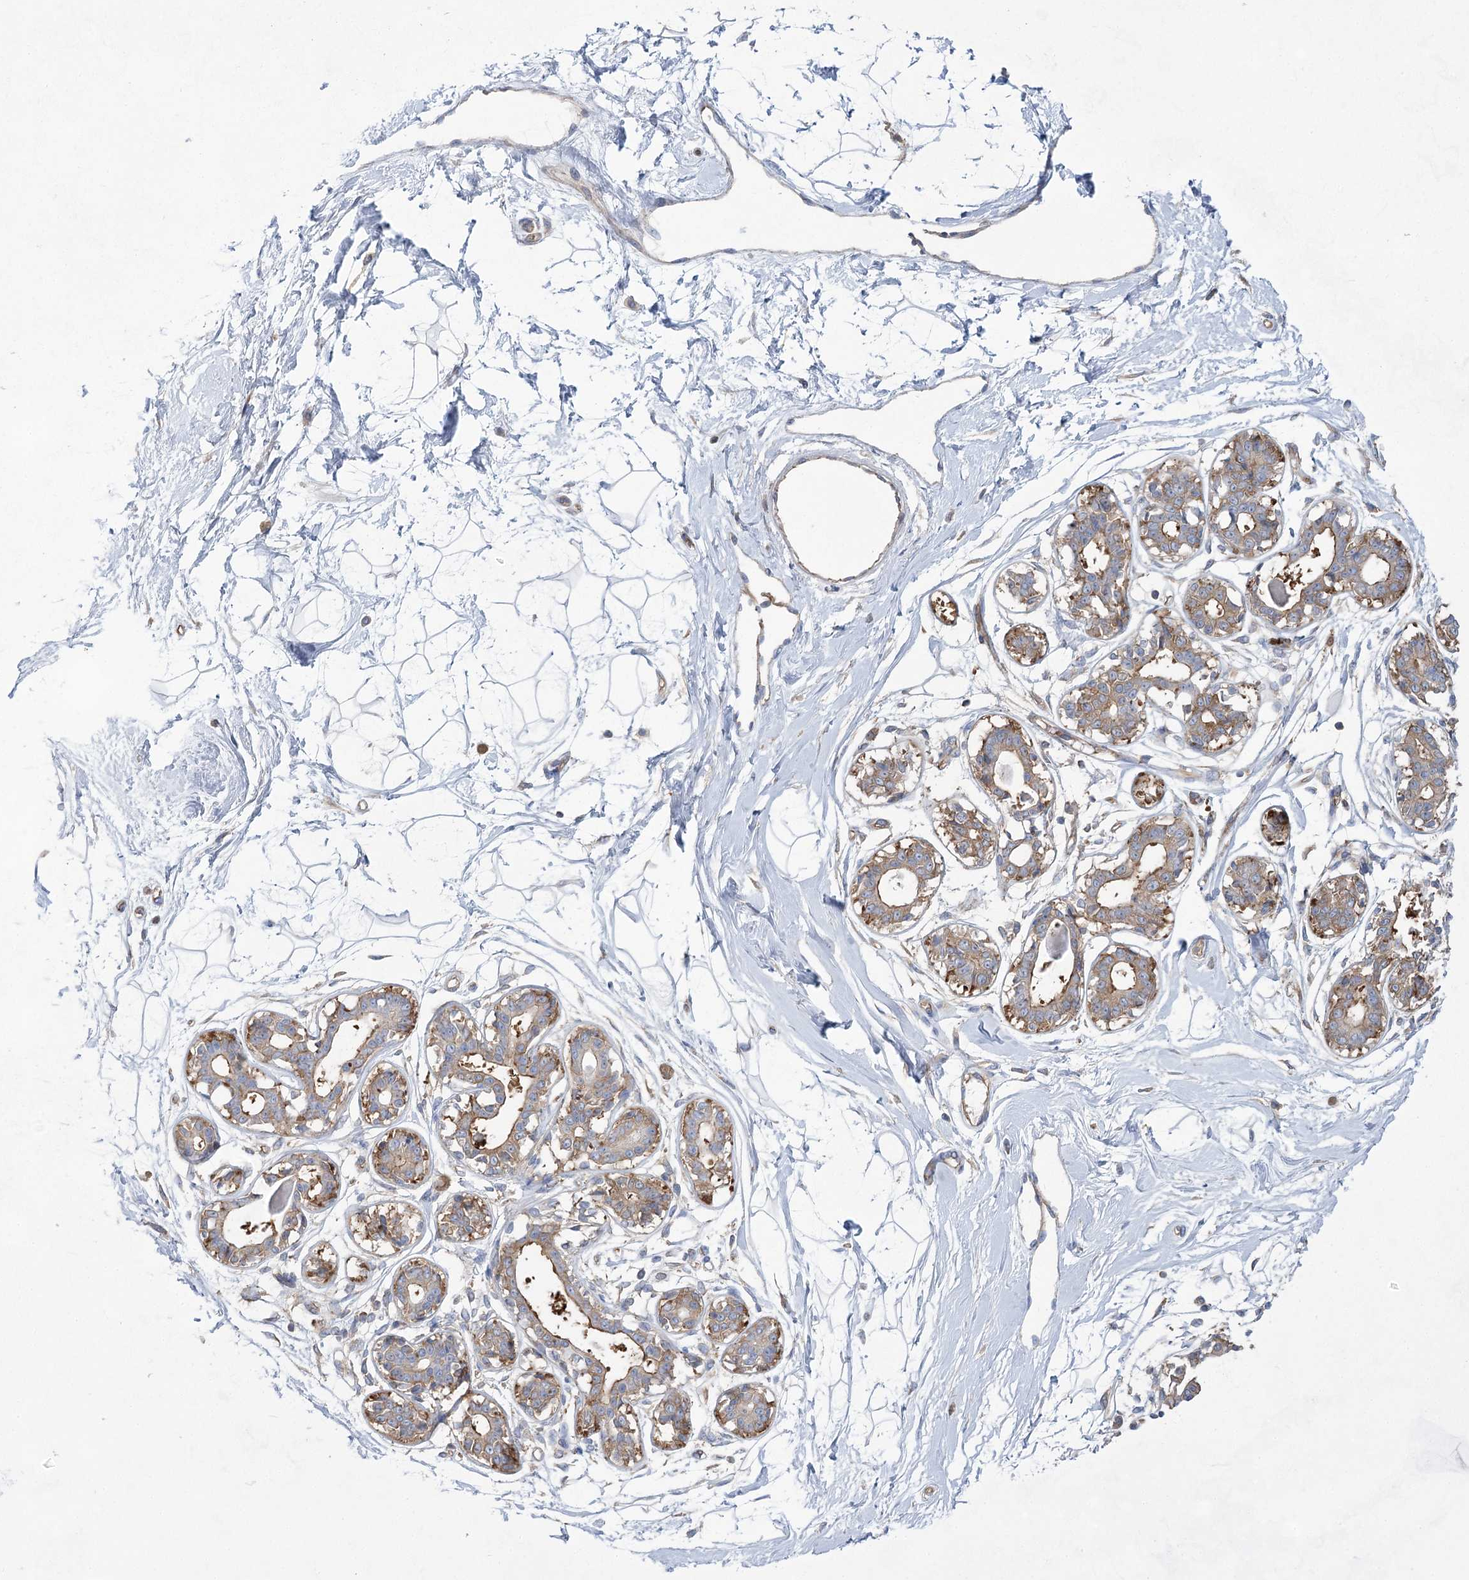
{"staining": {"intensity": "negative", "quantity": "none", "location": "none"}, "tissue": "breast", "cell_type": "Adipocytes", "image_type": "normal", "snomed": [{"axis": "morphology", "description": "Normal tissue, NOS"}, {"axis": "topography", "description": "Breast"}], "caption": "This is an immunohistochemistry photomicrograph of benign breast. There is no positivity in adipocytes.", "gene": "EIF3A", "patient": {"sex": "female", "age": 45}}